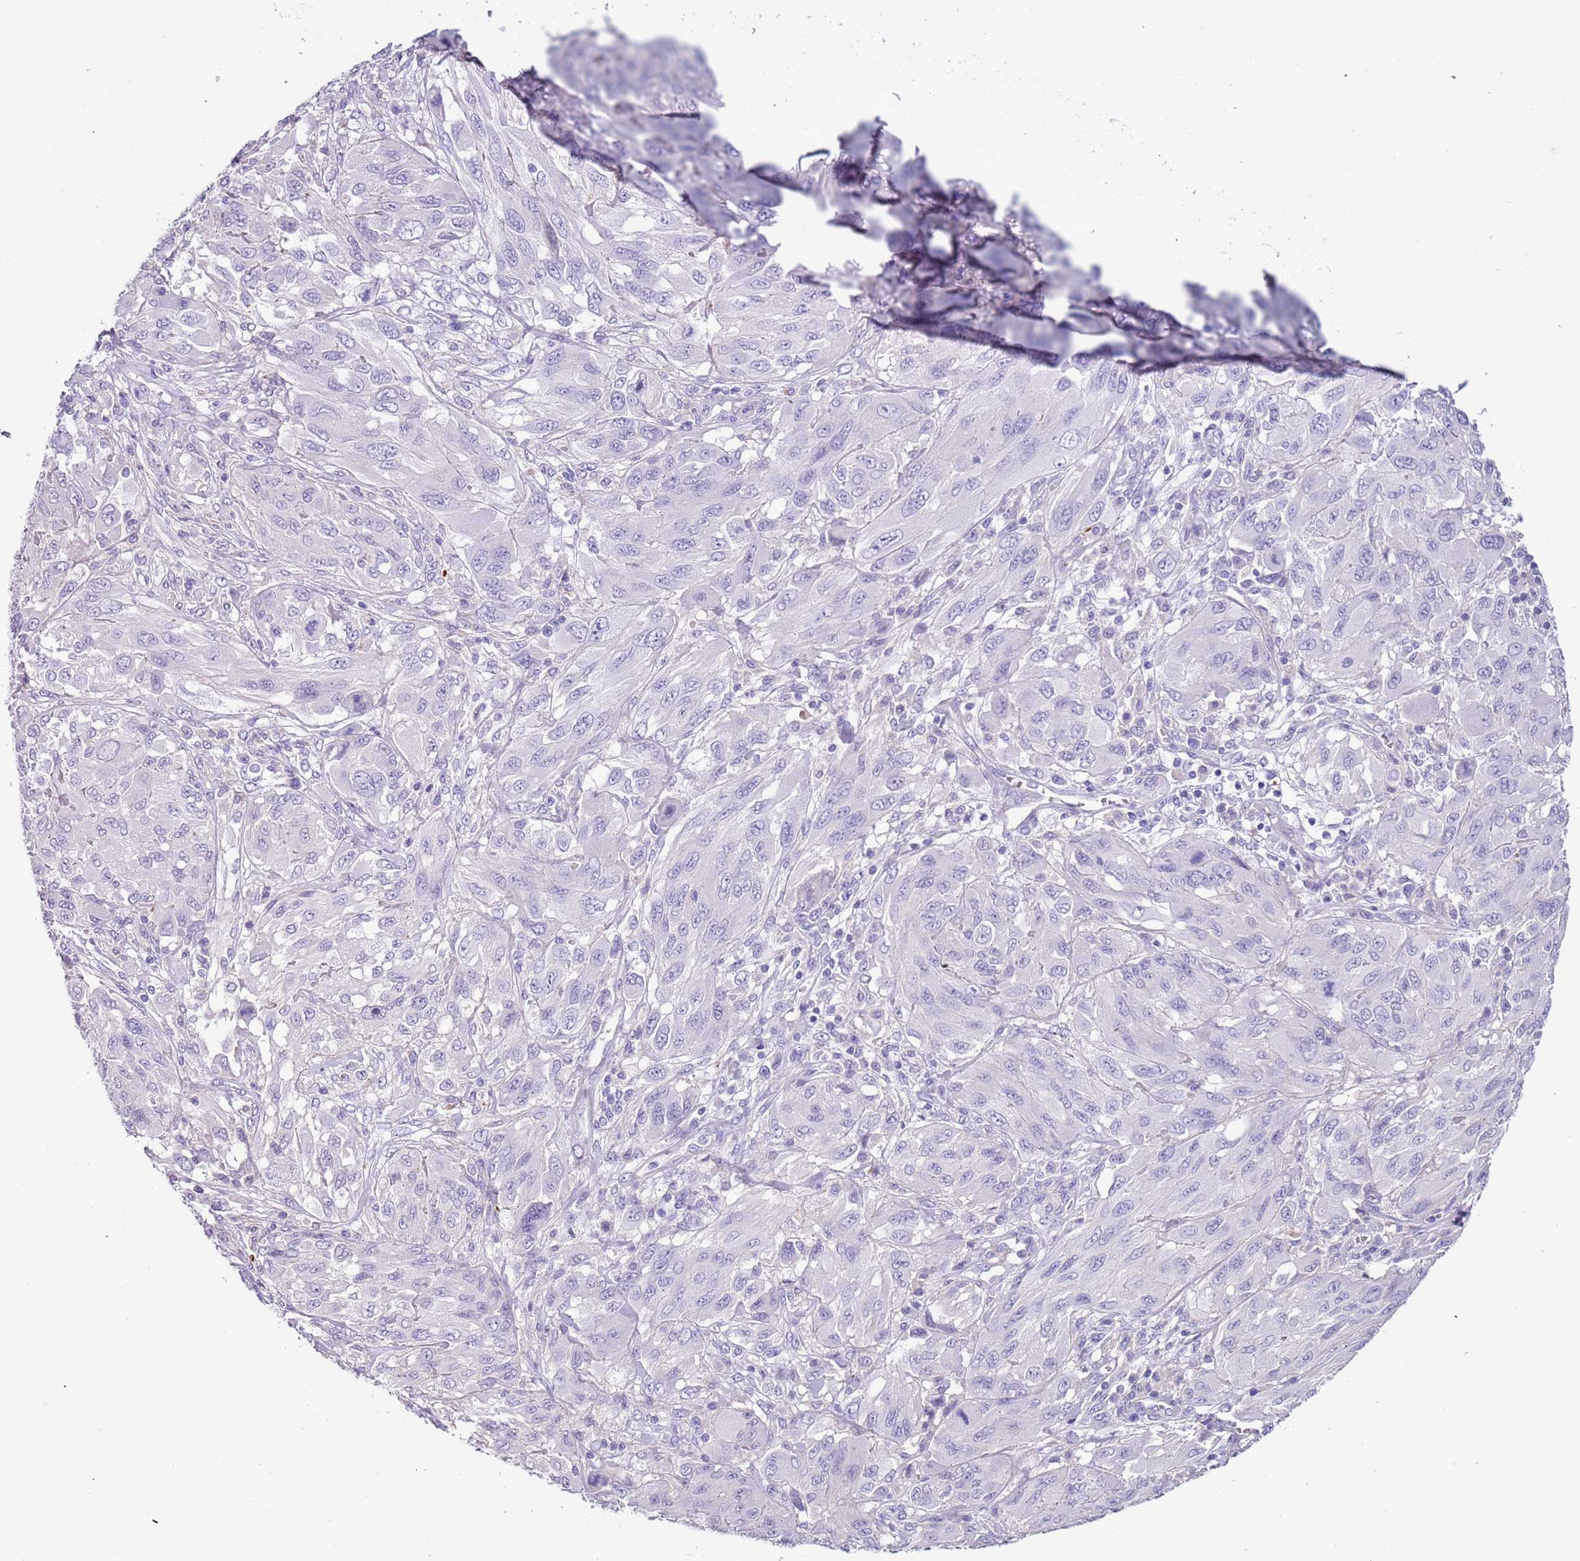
{"staining": {"intensity": "negative", "quantity": "none", "location": "none"}, "tissue": "melanoma", "cell_type": "Tumor cells", "image_type": "cancer", "snomed": [{"axis": "morphology", "description": "Malignant melanoma, NOS"}, {"axis": "topography", "description": "Skin"}], "caption": "Immunohistochemistry (IHC) of malignant melanoma demonstrates no staining in tumor cells. (Immunohistochemistry, brightfield microscopy, high magnification).", "gene": "PCGF2", "patient": {"sex": "female", "age": 91}}